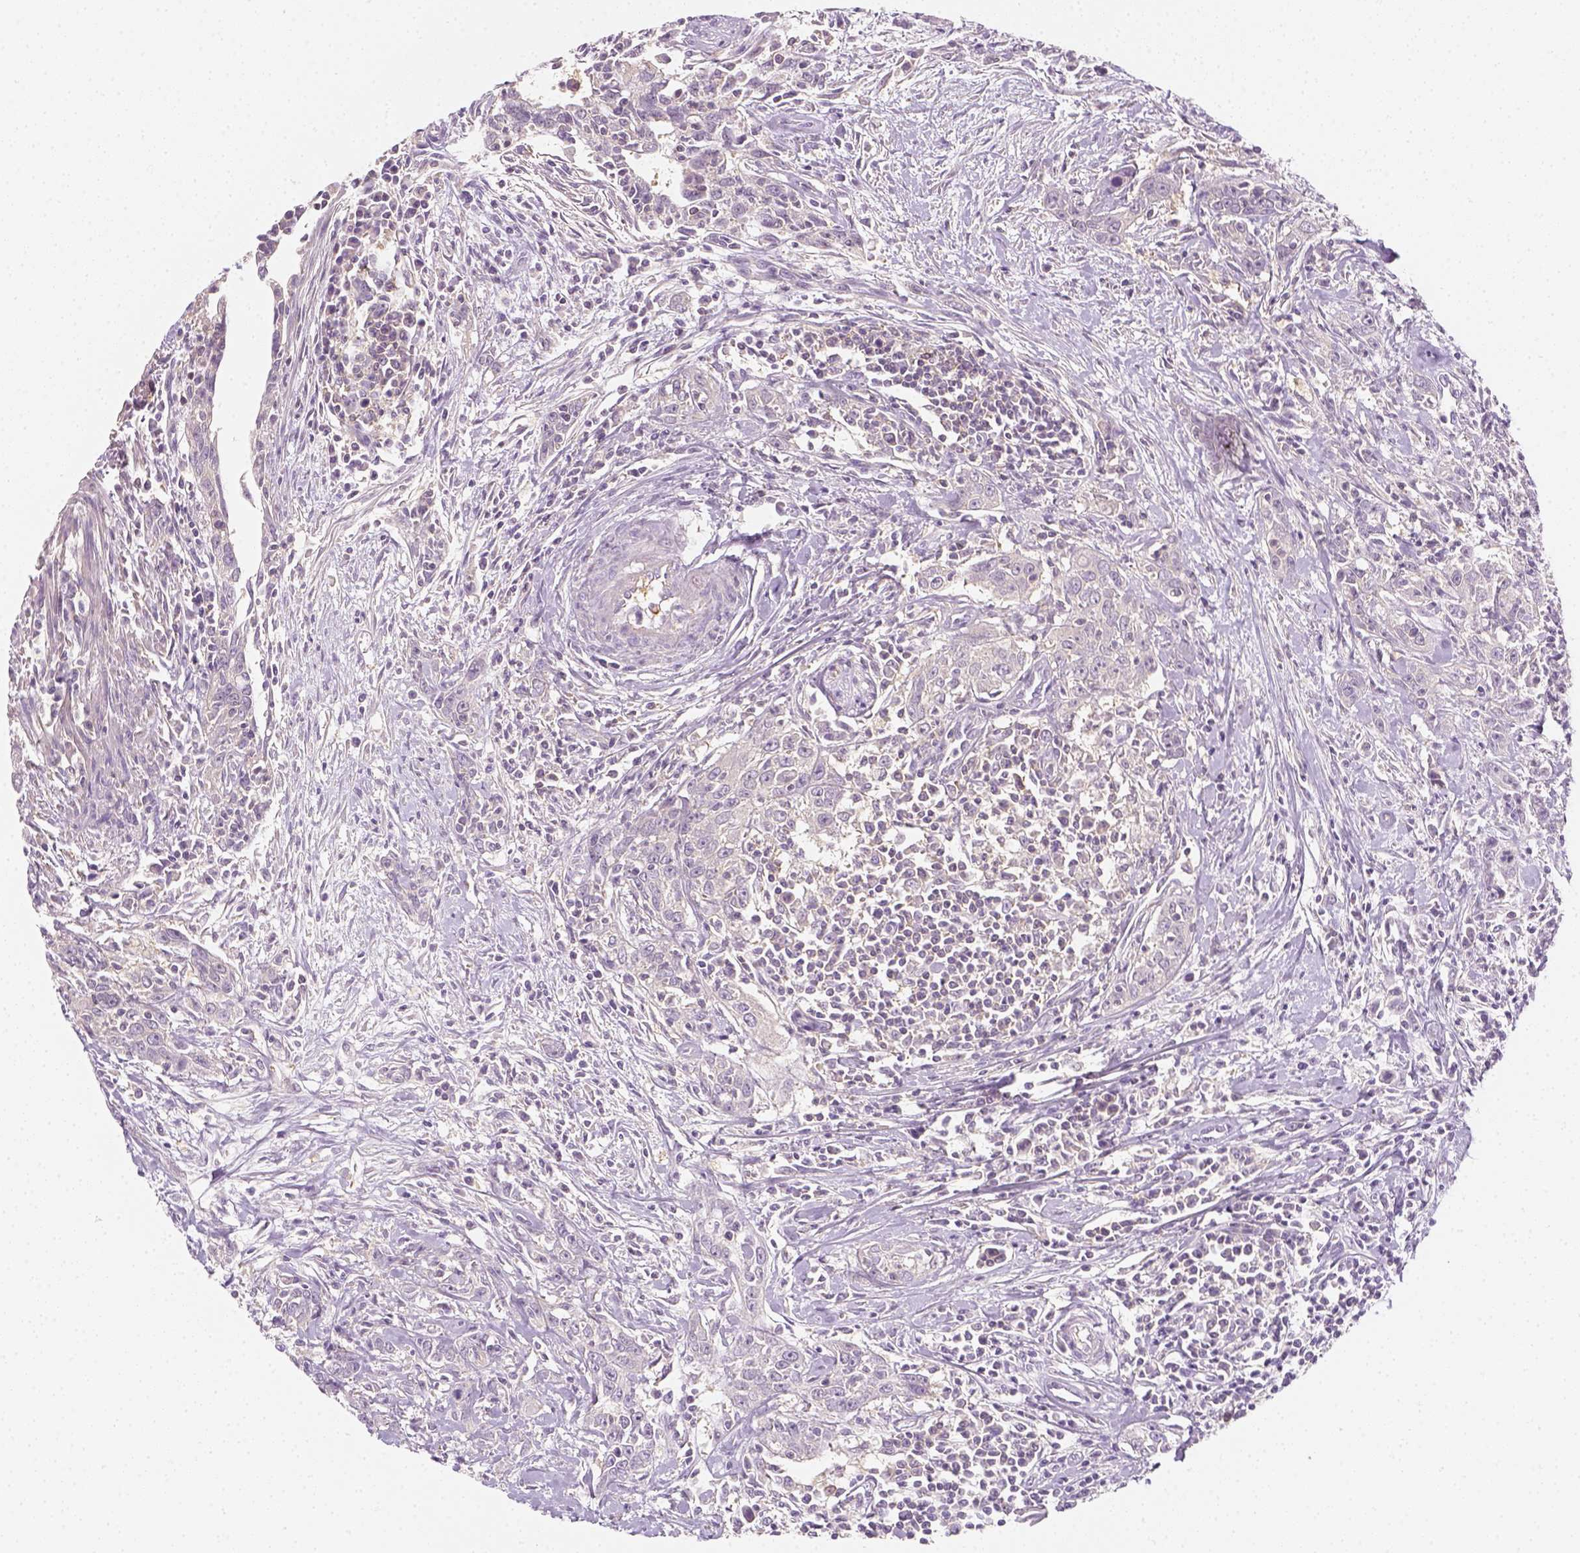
{"staining": {"intensity": "negative", "quantity": "none", "location": "none"}, "tissue": "urothelial cancer", "cell_type": "Tumor cells", "image_type": "cancer", "snomed": [{"axis": "morphology", "description": "Urothelial carcinoma, High grade"}, {"axis": "topography", "description": "Urinary bladder"}], "caption": "A photomicrograph of human urothelial carcinoma (high-grade) is negative for staining in tumor cells. Nuclei are stained in blue.", "gene": "EPHB1", "patient": {"sex": "male", "age": 83}}